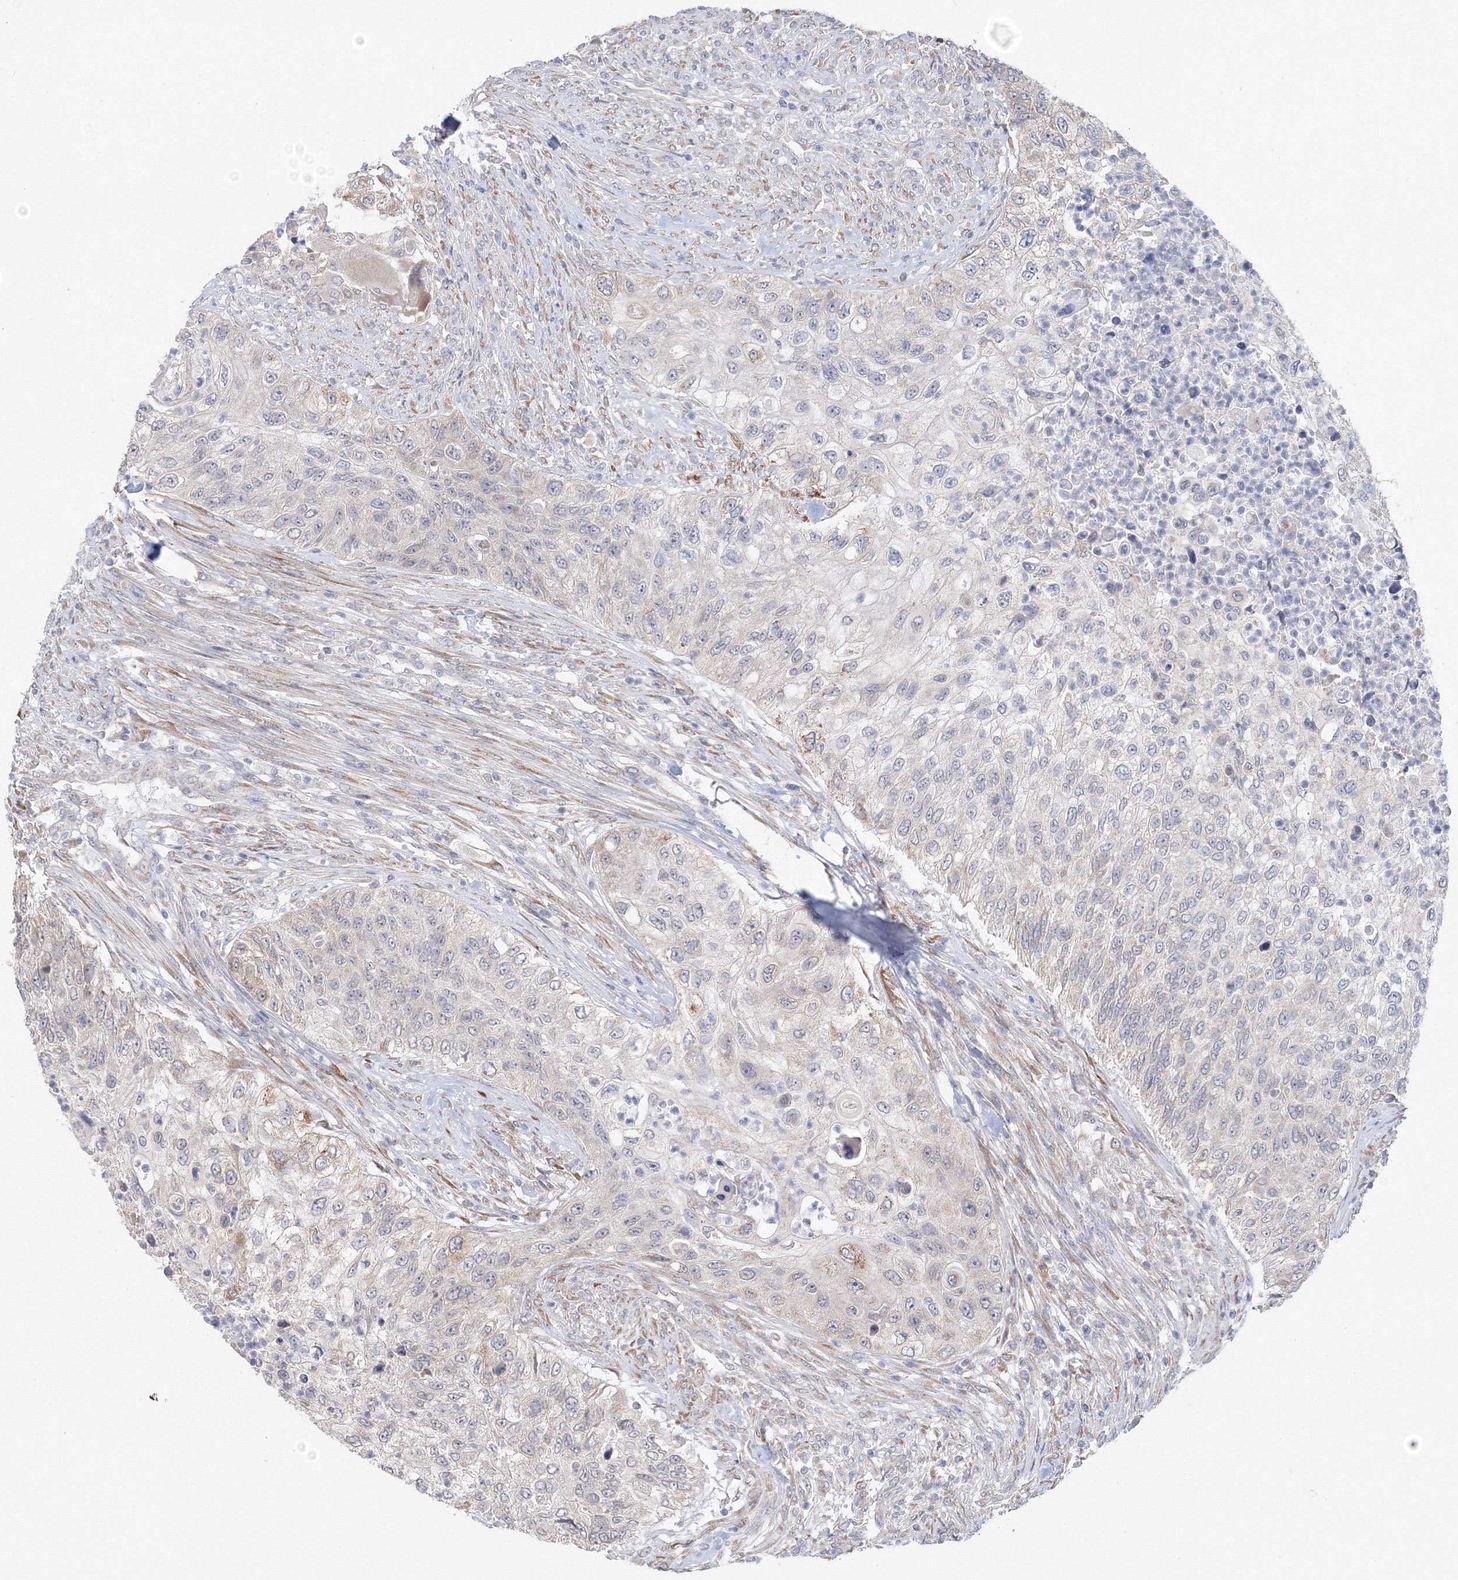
{"staining": {"intensity": "negative", "quantity": "none", "location": "none"}, "tissue": "urothelial cancer", "cell_type": "Tumor cells", "image_type": "cancer", "snomed": [{"axis": "morphology", "description": "Urothelial carcinoma, High grade"}, {"axis": "topography", "description": "Urinary bladder"}], "caption": "There is no significant positivity in tumor cells of urothelial cancer.", "gene": "DHRS12", "patient": {"sex": "female", "age": 60}}